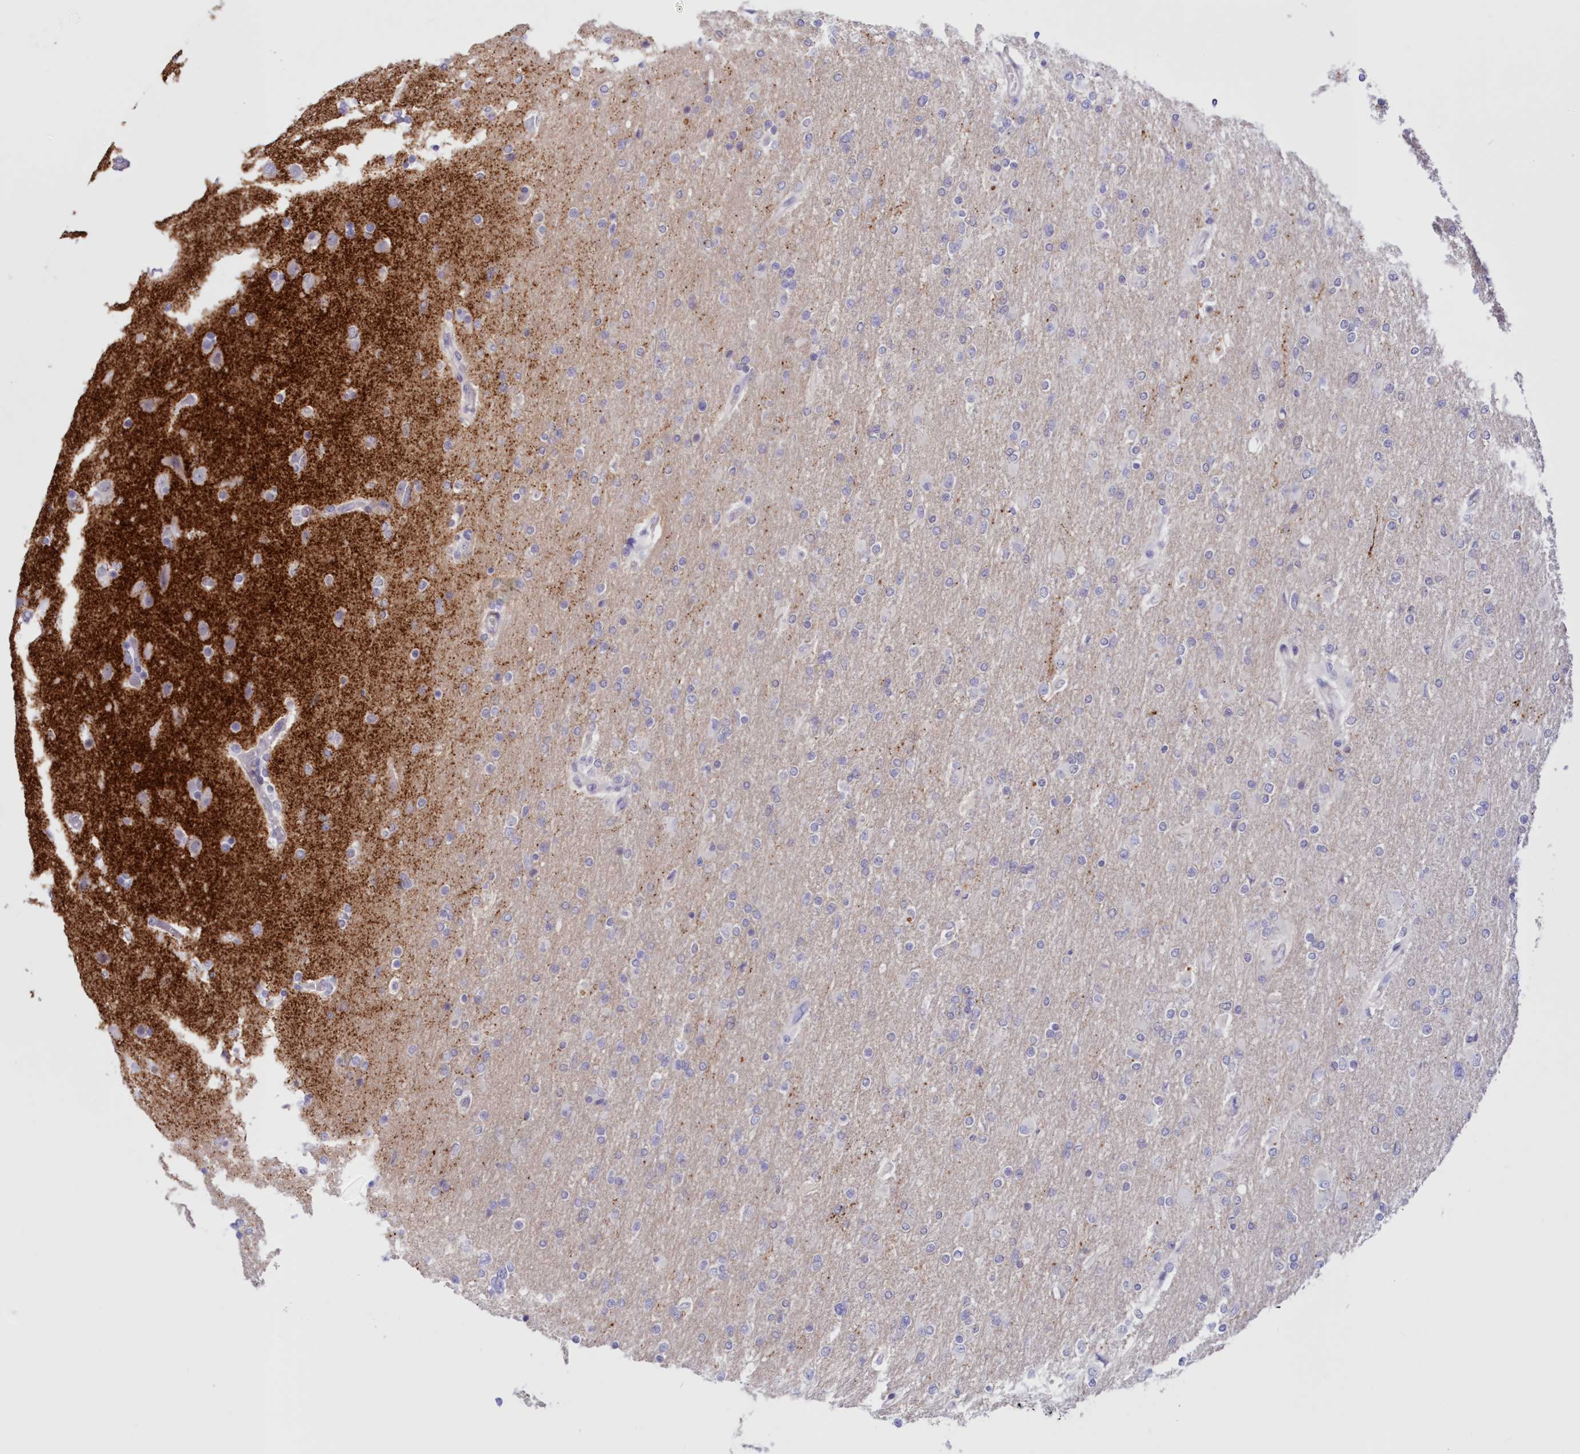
{"staining": {"intensity": "negative", "quantity": "none", "location": "none"}, "tissue": "glioma", "cell_type": "Tumor cells", "image_type": "cancer", "snomed": [{"axis": "morphology", "description": "Glioma, malignant, High grade"}, {"axis": "topography", "description": "Cerebral cortex"}], "caption": "Tumor cells are negative for brown protein staining in malignant high-grade glioma.", "gene": "SNED1", "patient": {"sex": "female", "age": 36}}